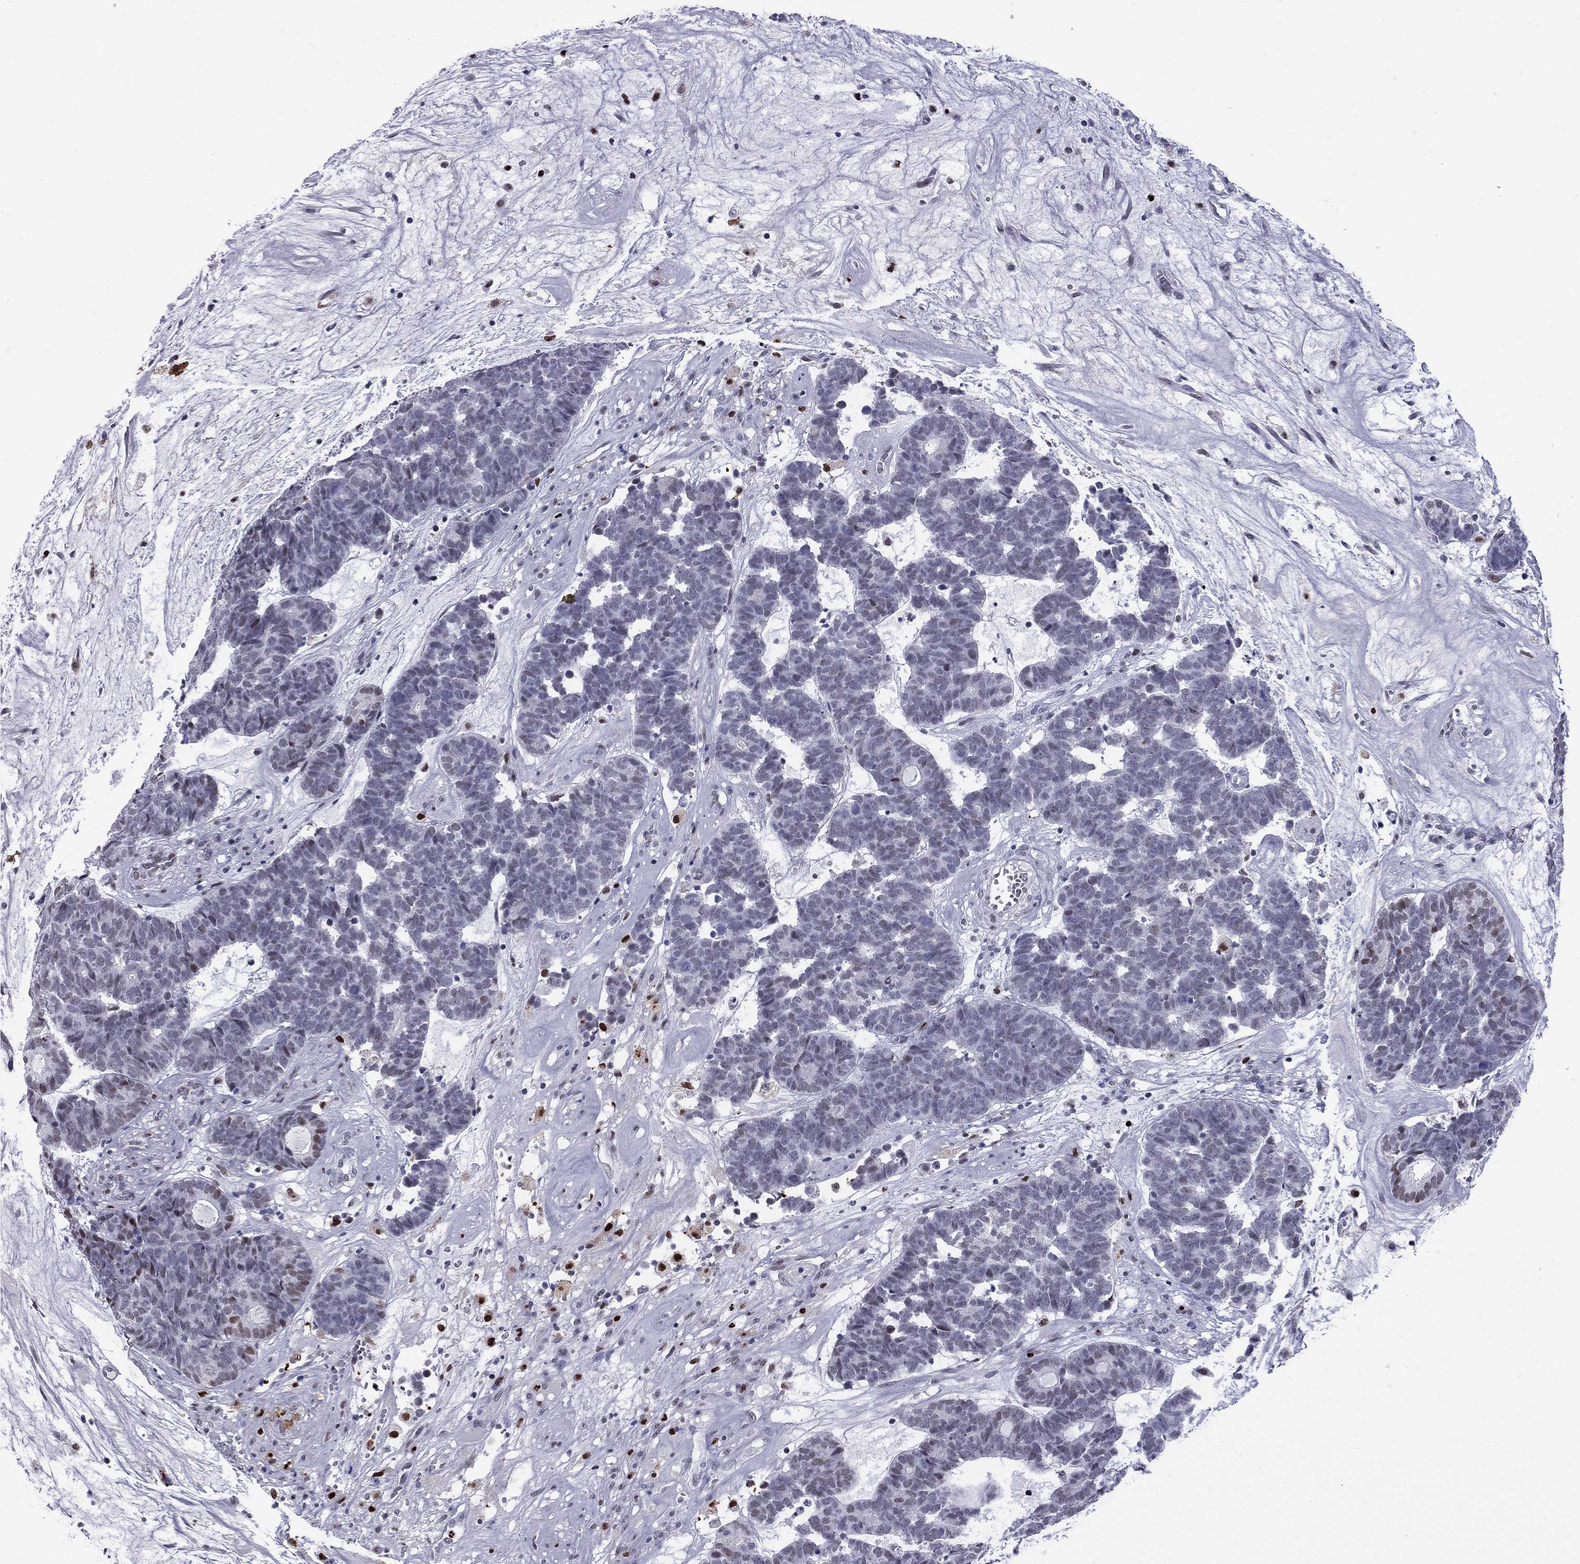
{"staining": {"intensity": "negative", "quantity": "none", "location": "none"}, "tissue": "head and neck cancer", "cell_type": "Tumor cells", "image_type": "cancer", "snomed": [{"axis": "morphology", "description": "Adenocarcinoma, NOS"}, {"axis": "topography", "description": "Head-Neck"}], "caption": "Immunohistochemical staining of human head and neck cancer (adenocarcinoma) reveals no significant staining in tumor cells.", "gene": "PCGF3", "patient": {"sex": "female", "age": 81}}